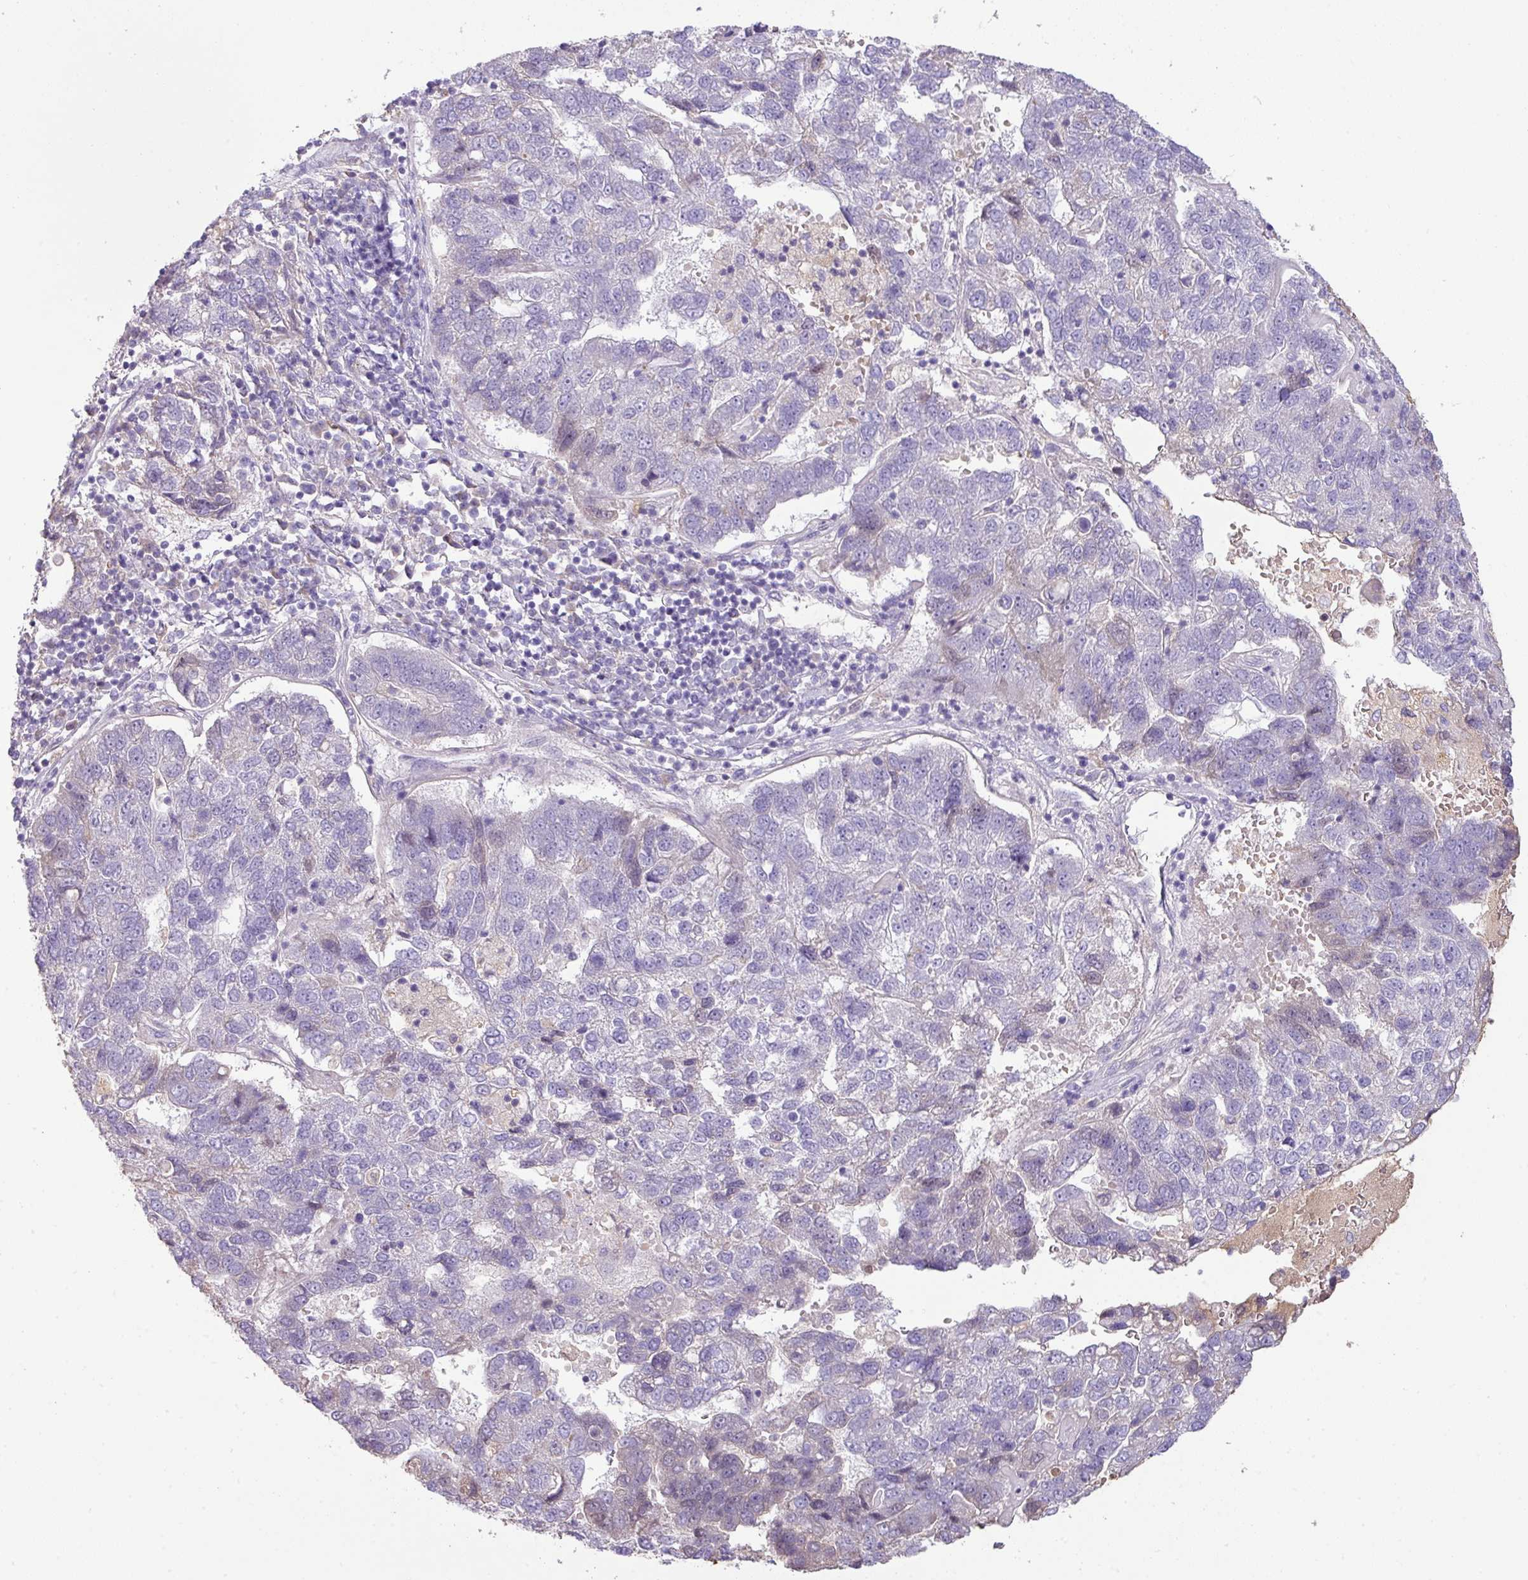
{"staining": {"intensity": "negative", "quantity": "none", "location": "none"}, "tissue": "pancreatic cancer", "cell_type": "Tumor cells", "image_type": "cancer", "snomed": [{"axis": "morphology", "description": "Adenocarcinoma, NOS"}, {"axis": "topography", "description": "Pancreas"}], "caption": "A high-resolution micrograph shows IHC staining of pancreatic cancer (adenocarcinoma), which exhibits no significant expression in tumor cells. (Stains: DAB (3,3'-diaminobenzidine) immunohistochemistry with hematoxylin counter stain, Microscopy: brightfield microscopy at high magnification).", "gene": "OR6C6", "patient": {"sex": "female", "age": 61}}